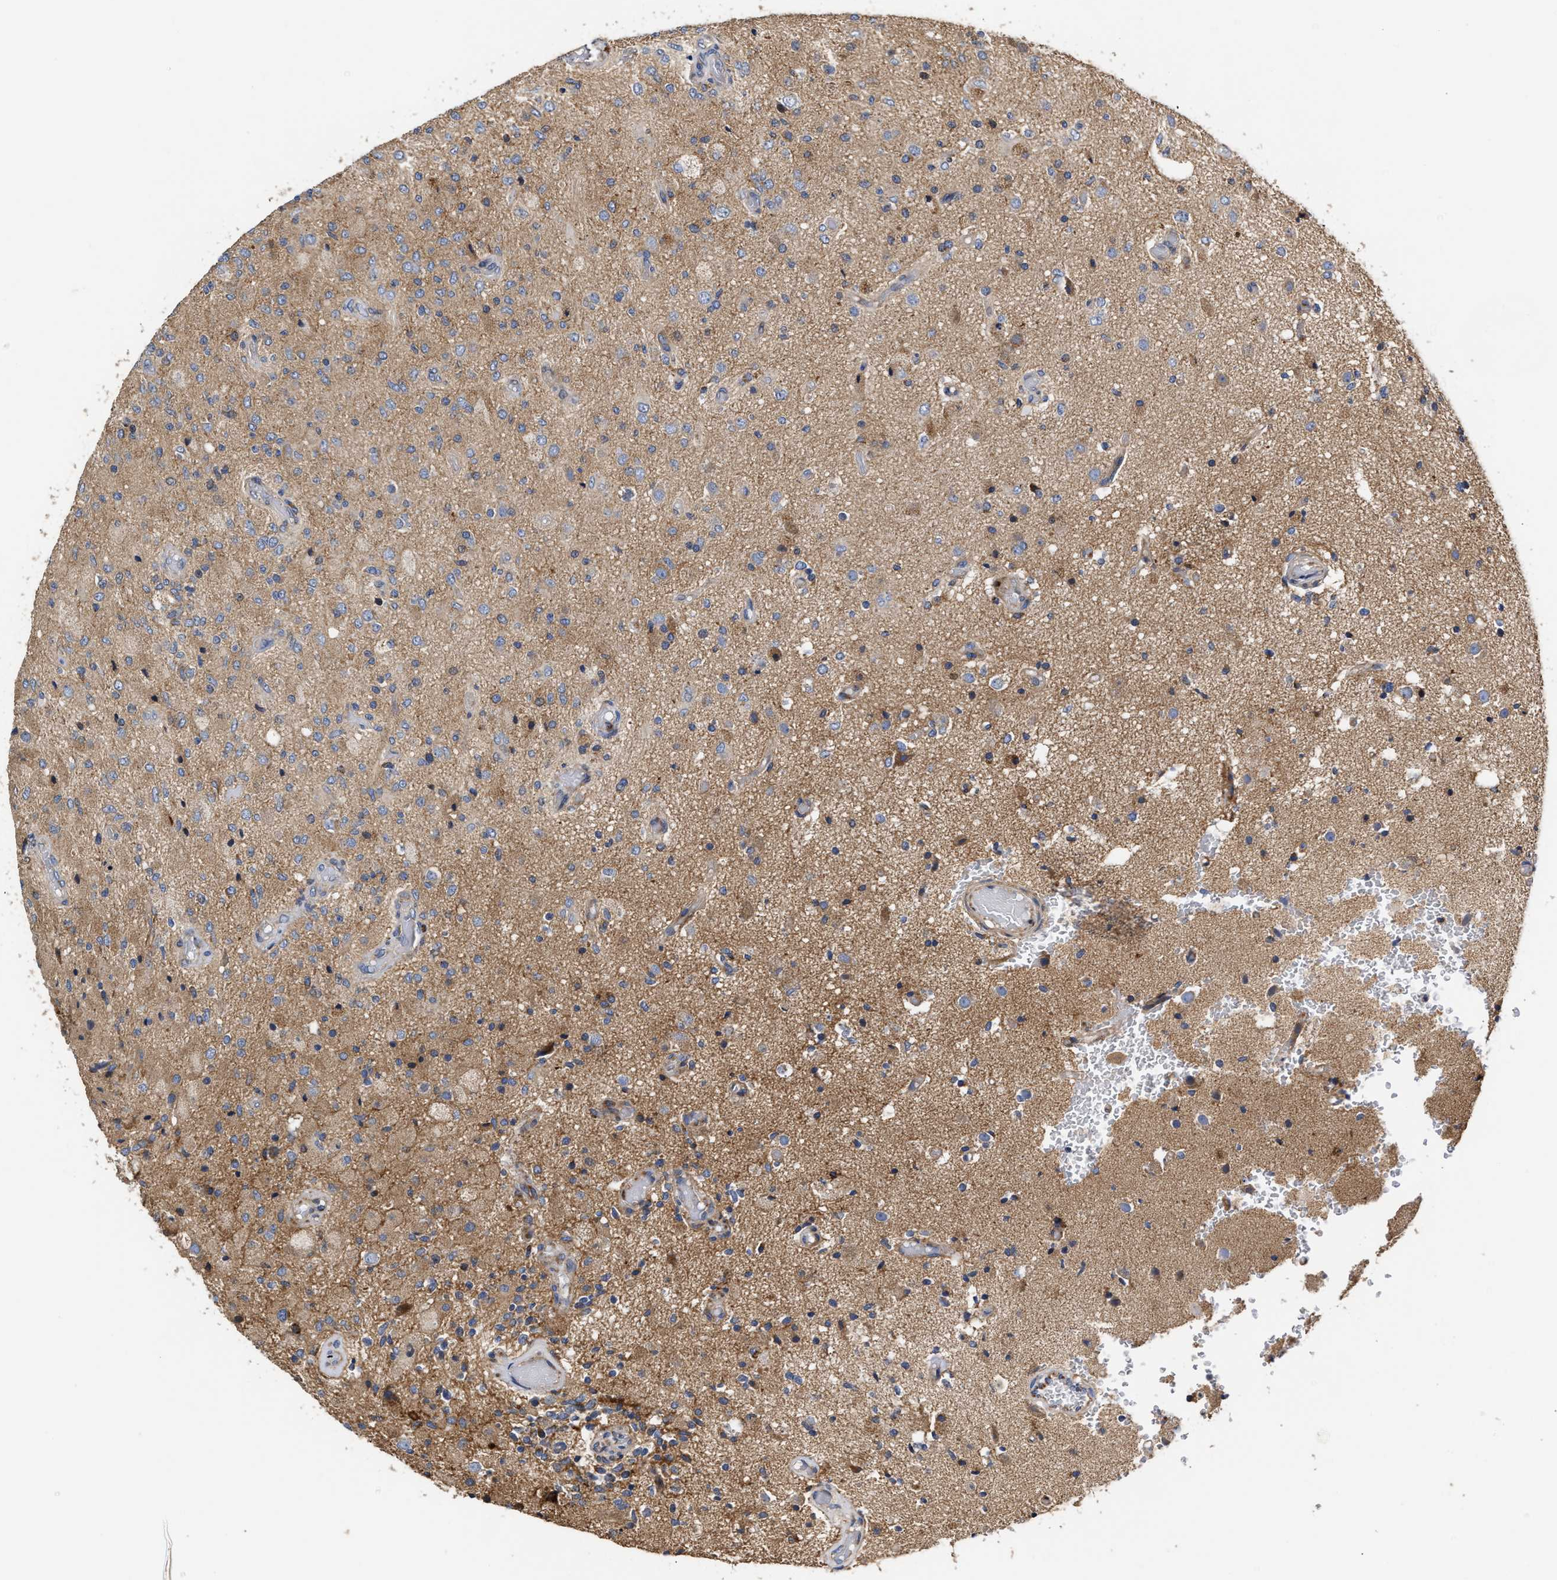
{"staining": {"intensity": "weak", "quantity": "<25%", "location": "cytoplasmic/membranous"}, "tissue": "glioma", "cell_type": "Tumor cells", "image_type": "cancer", "snomed": [{"axis": "morphology", "description": "Normal tissue, NOS"}, {"axis": "morphology", "description": "Glioma, malignant, High grade"}, {"axis": "topography", "description": "Cerebral cortex"}], "caption": "Immunohistochemistry (IHC) image of neoplastic tissue: human malignant glioma (high-grade) stained with DAB exhibits no significant protein positivity in tumor cells.", "gene": "MALSU1", "patient": {"sex": "male", "age": 77}}